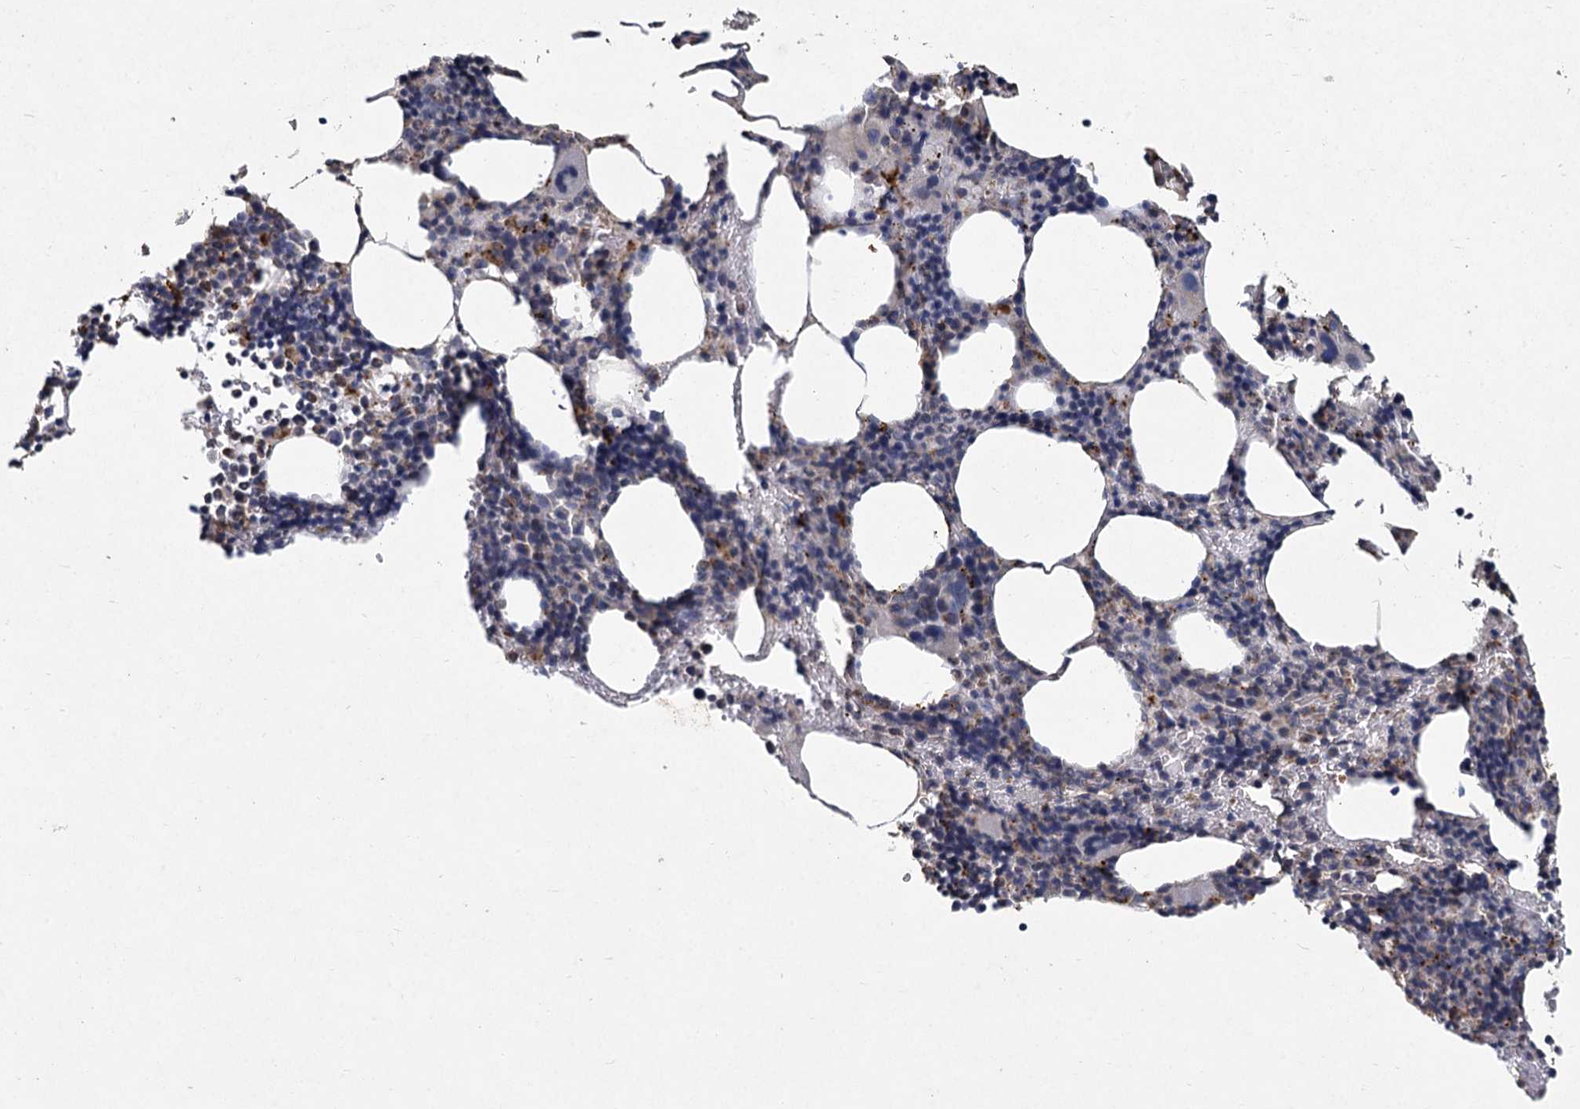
{"staining": {"intensity": "moderate", "quantity": "<25%", "location": "cytoplasmic/membranous"}, "tissue": "bone marrow", "cell_type": "Hematopoietic cells", "image_type": "normal", "snomed": [{"axis": "morphology", "description": "Normal tissue, NOS"}, {"axis": "topography", "description": "Bone marrow"}], "caption": "This micrograph displays immunohistochemistry (IHC) staining of benign human bone marrow, with low moderate cytoplasmic/membranous positivity in approximately <25% of hematopoietic cells.", "gene": "HES2", "patient": {"sex": "male", "age": 62}}